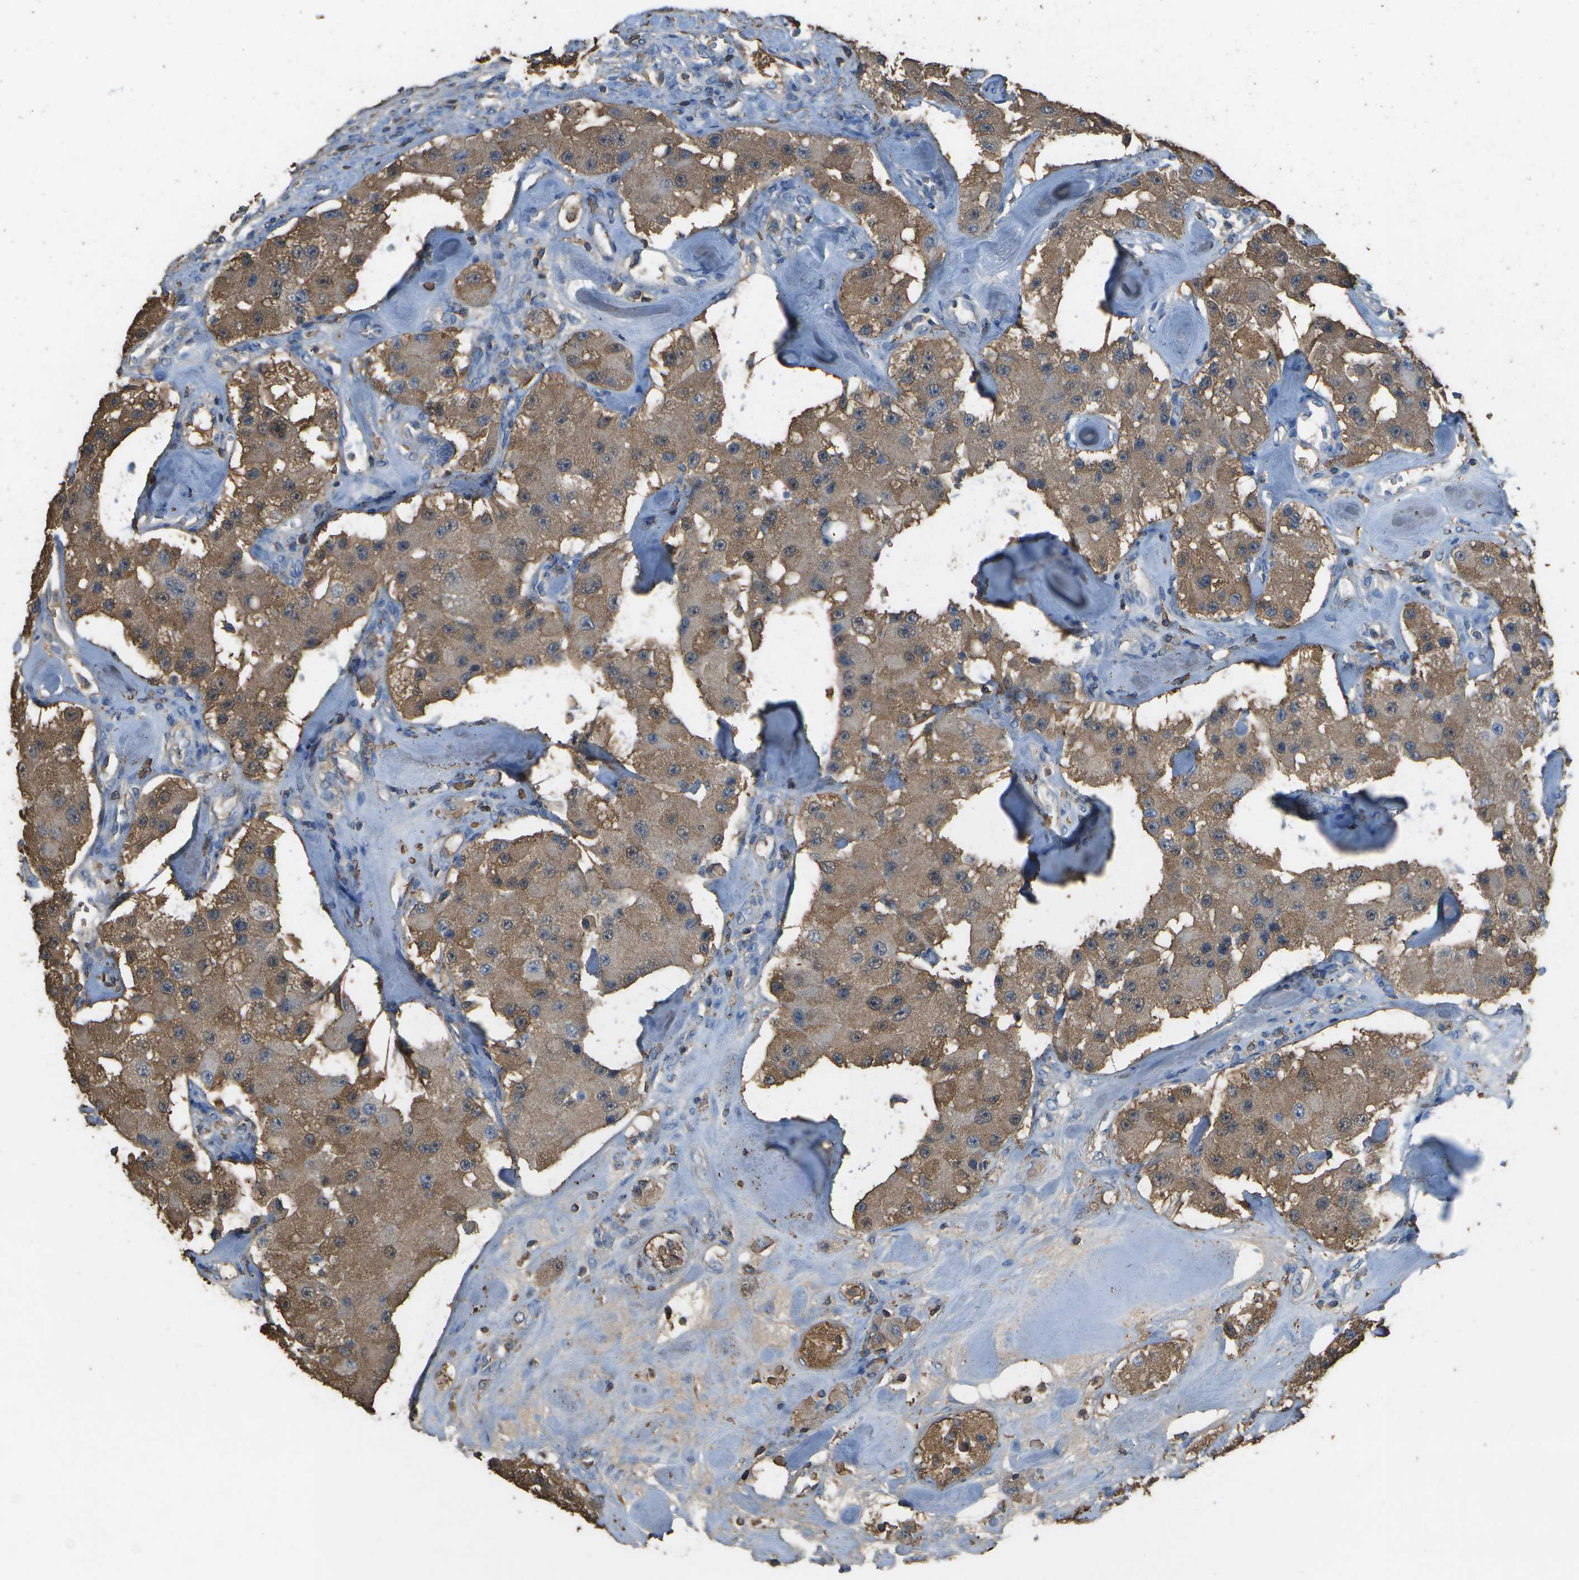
{"staining": {"intensity": "moderate", "quantity": ">75%", "location": "cytoplasmic/membranous"}, "tissue": "carcinoid", "cell_type": "Tumor cells", "image_type": "cancer", "snomed": [{"axis": "morphology", "description": "Carcinoid, malignant, NOS"}, {"axis": "topography", "description": "Pancreas"}], "caption": "Immunohistochemical staining of carcinoid shows moderate cytoplasmic/membranous protein staining in approximately >75% of tumor cells.", "gene": "CYP4F11", "patient": {"sex": "male", "age": 41}}